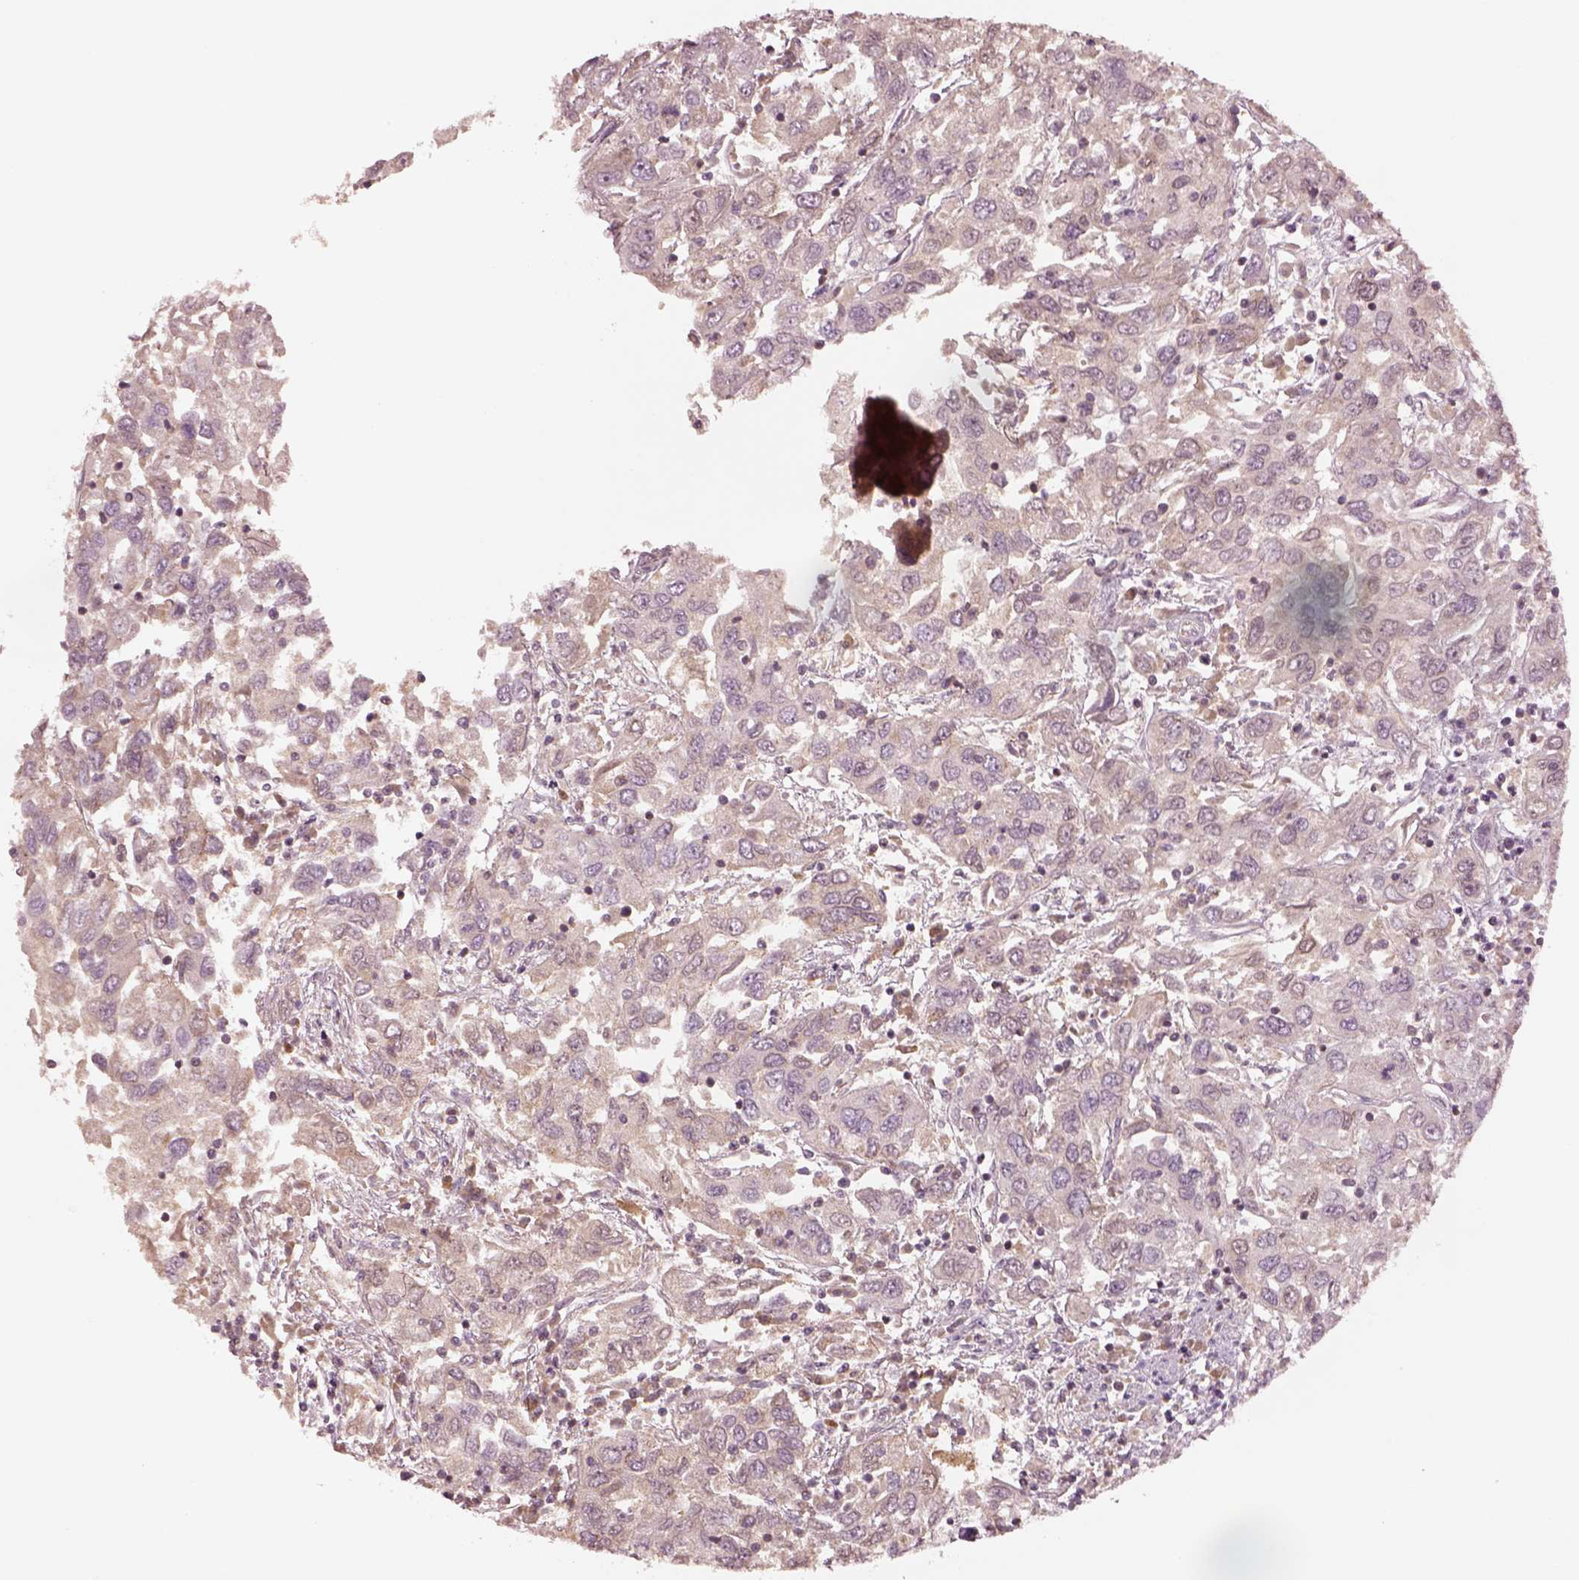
{"staining": {"intensity": "weak", "quantity": ">75%", "location": "cytoplasmic/membranous"}, "tissue": "urothelial cancer", "cell_type": "Tumor cells", "image_type": "cancer", "snomed": [{"axis": "morphology", "description": "Urothelial carcinoma, High grade"}, {"axis": "topography", "description": "Urinary bladder"}], "caption": "Protein staining of urothelial cancer tissue exhibits weak cytoplasmic/membranous staining in approximately >75% of tumor cells. Immunohistochemistry (ihc) stains the protein in brown and the nuclei are stained blue.", "gene": "TLX3", "patient": {"sex": "male", "age": 76}}